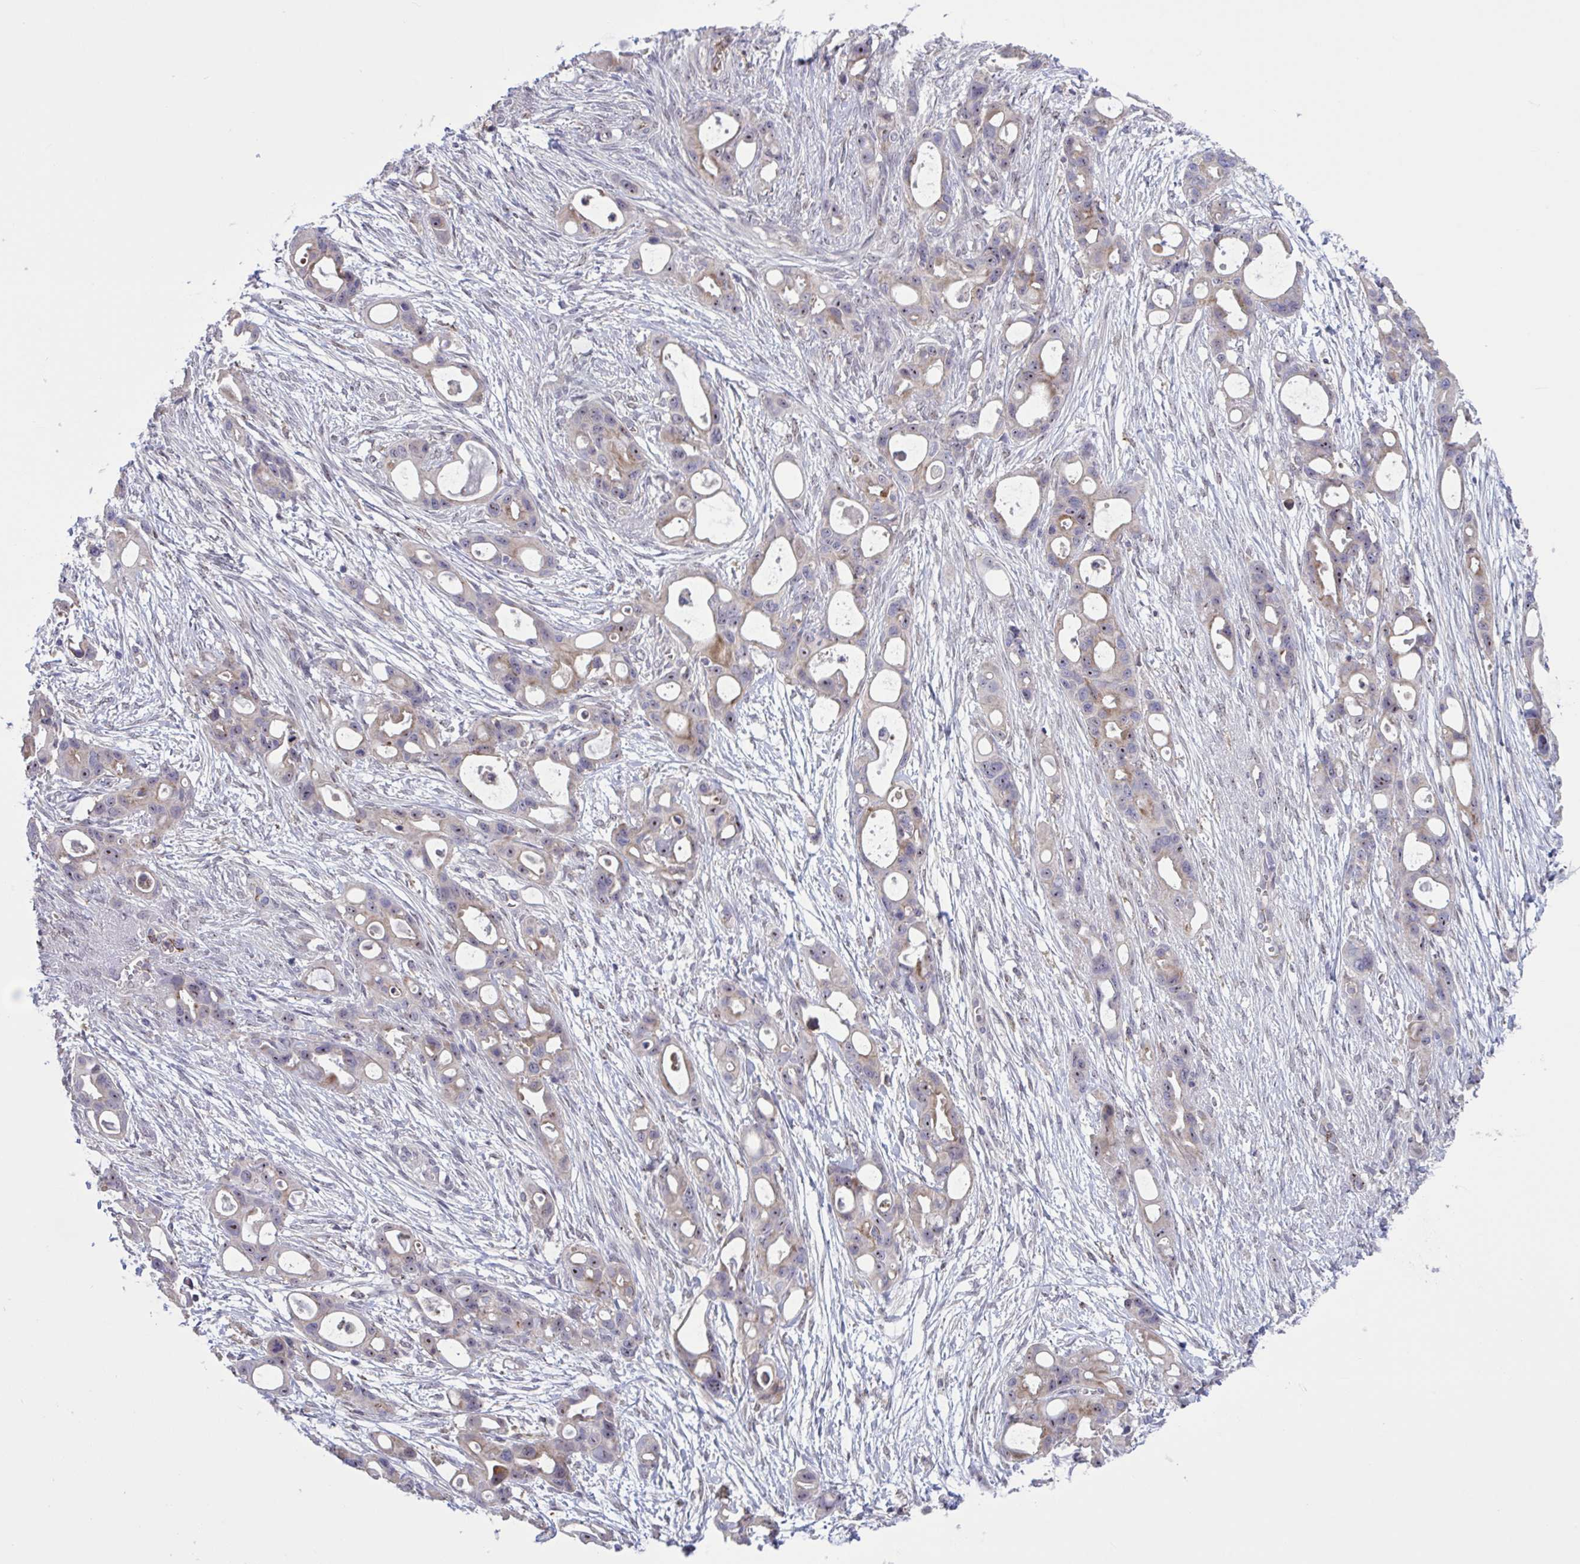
{"staining": {"intensity": "moderate", "quantity": "25%-75%", "location": "cytoplasmic/membranous,nuclear"}, "tissue": "ovarian cancer", "cell_type": "Tumor cells", "image_type": "cancer", "snomed": [{"axis": "morphology", "description": "Cystadenocarcinoma, mucinous, NOS"}, {"axis": "topography", "description": "Ovary"}], "caption": "An immunohistochemistry (IHC) histopathology image of tumor tissue is shown. Protein staining in brown highlights moderate cytoplasmic/membranous and nuclear positivity in ovarian cancer (mucinous cystadenocarcinoma) within tumor cells.", "gene": "CD101", "patient": {"sex": "female", "age": 70}}